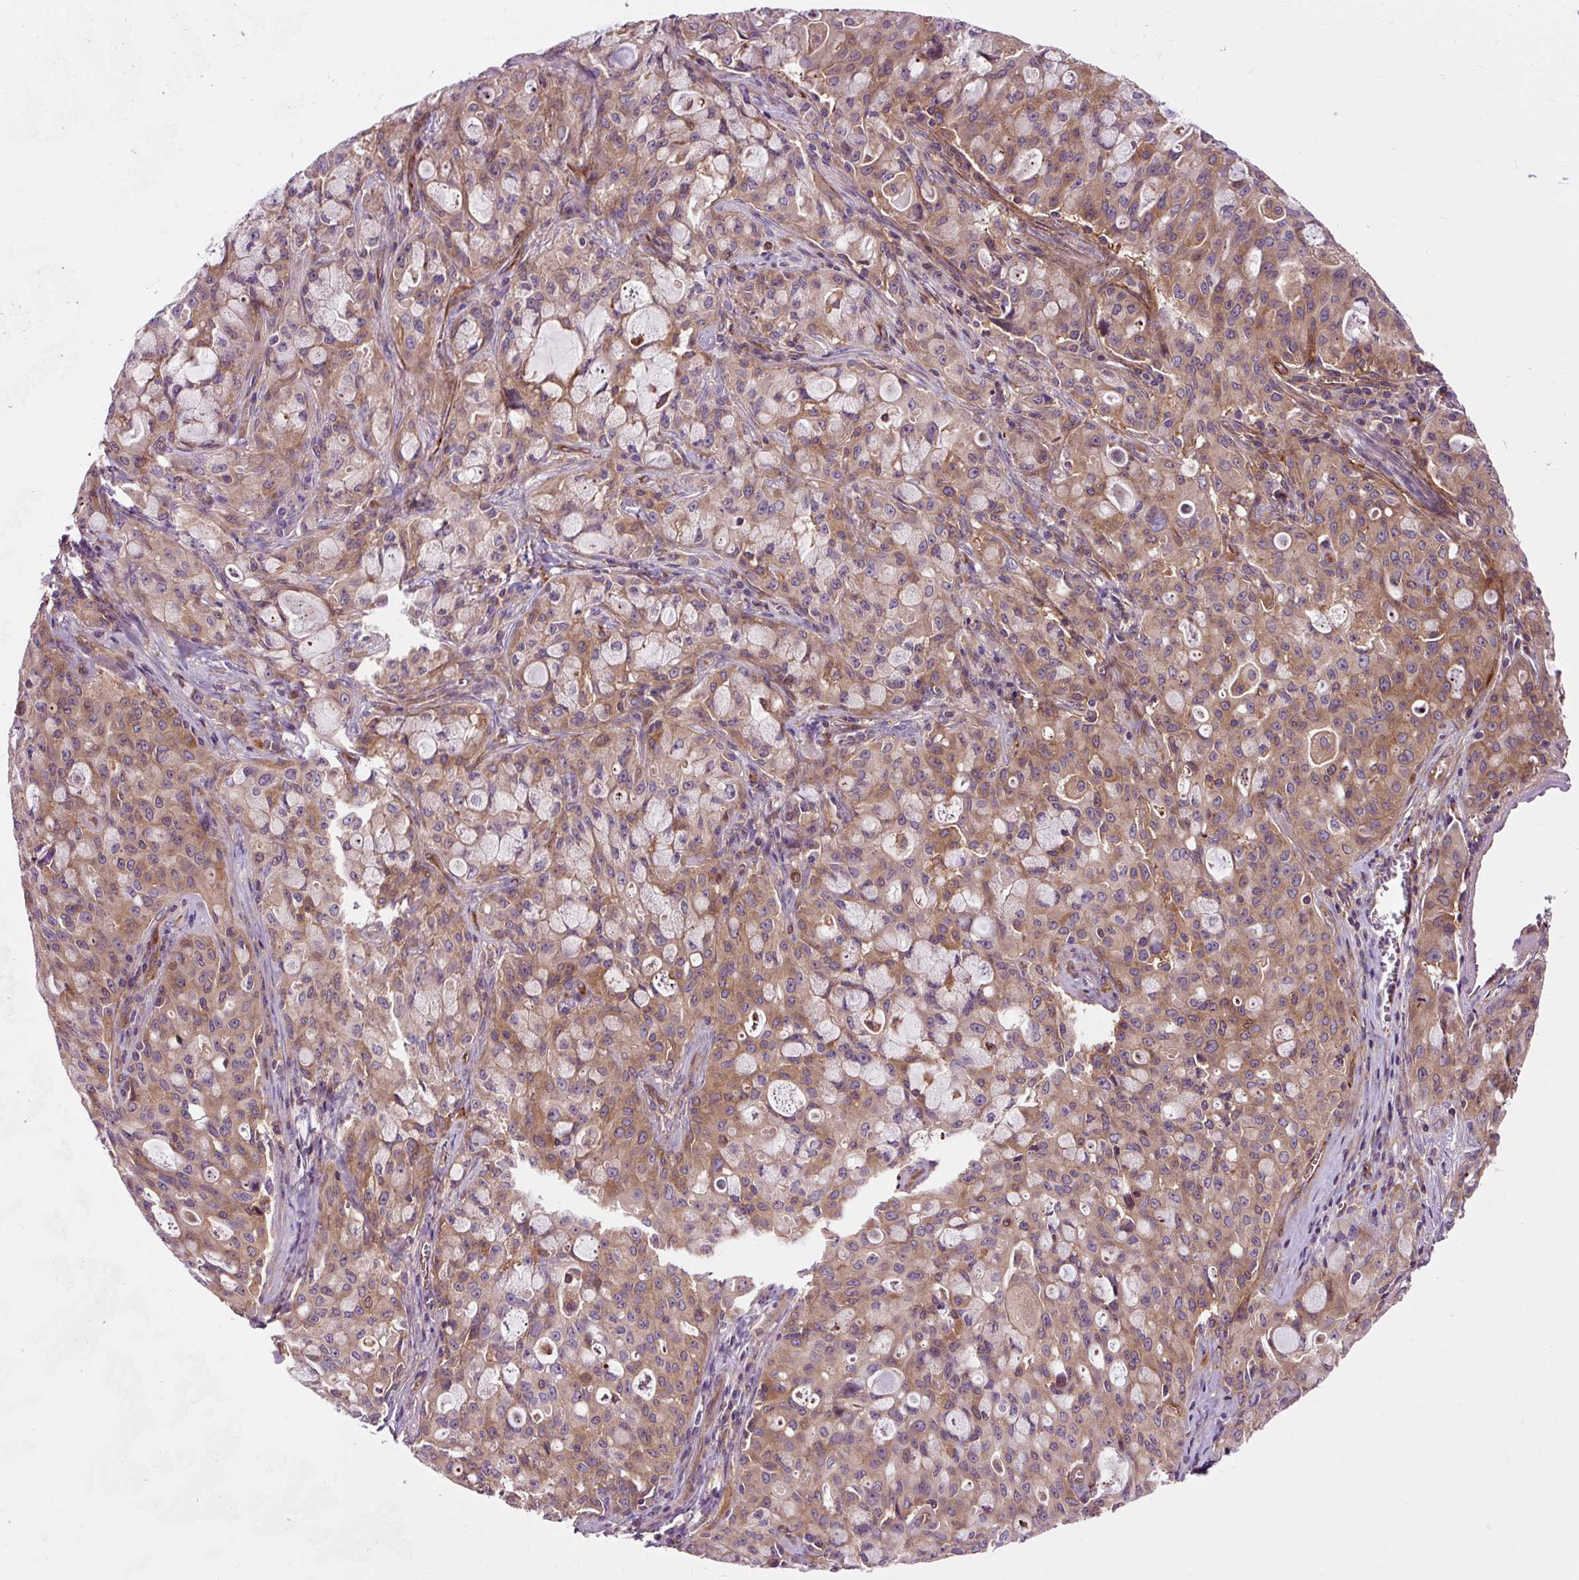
{"staining": {"intensity": "moderate", "quantity": ">75%", "location": "cytoplasmic/membranous"}, "tissue": "lung cancer", "cell_type": "Tumor cells", "image_type": "cancer", "snomed": [{"axis": "morphology", "description": "Adenocarcinoma, NOS"}, {"axis": "topography", "description": "Lung"}], "caption": "Immunohistochemical staining of lung cancer (adenocarcinoma) reveals medium levels of moderate cytoplasmic/membranous protein expression in approximately >75% of tumor cells.", "gene": "PCDHGB3", "patient": {"sex": "female", "age": 44}}